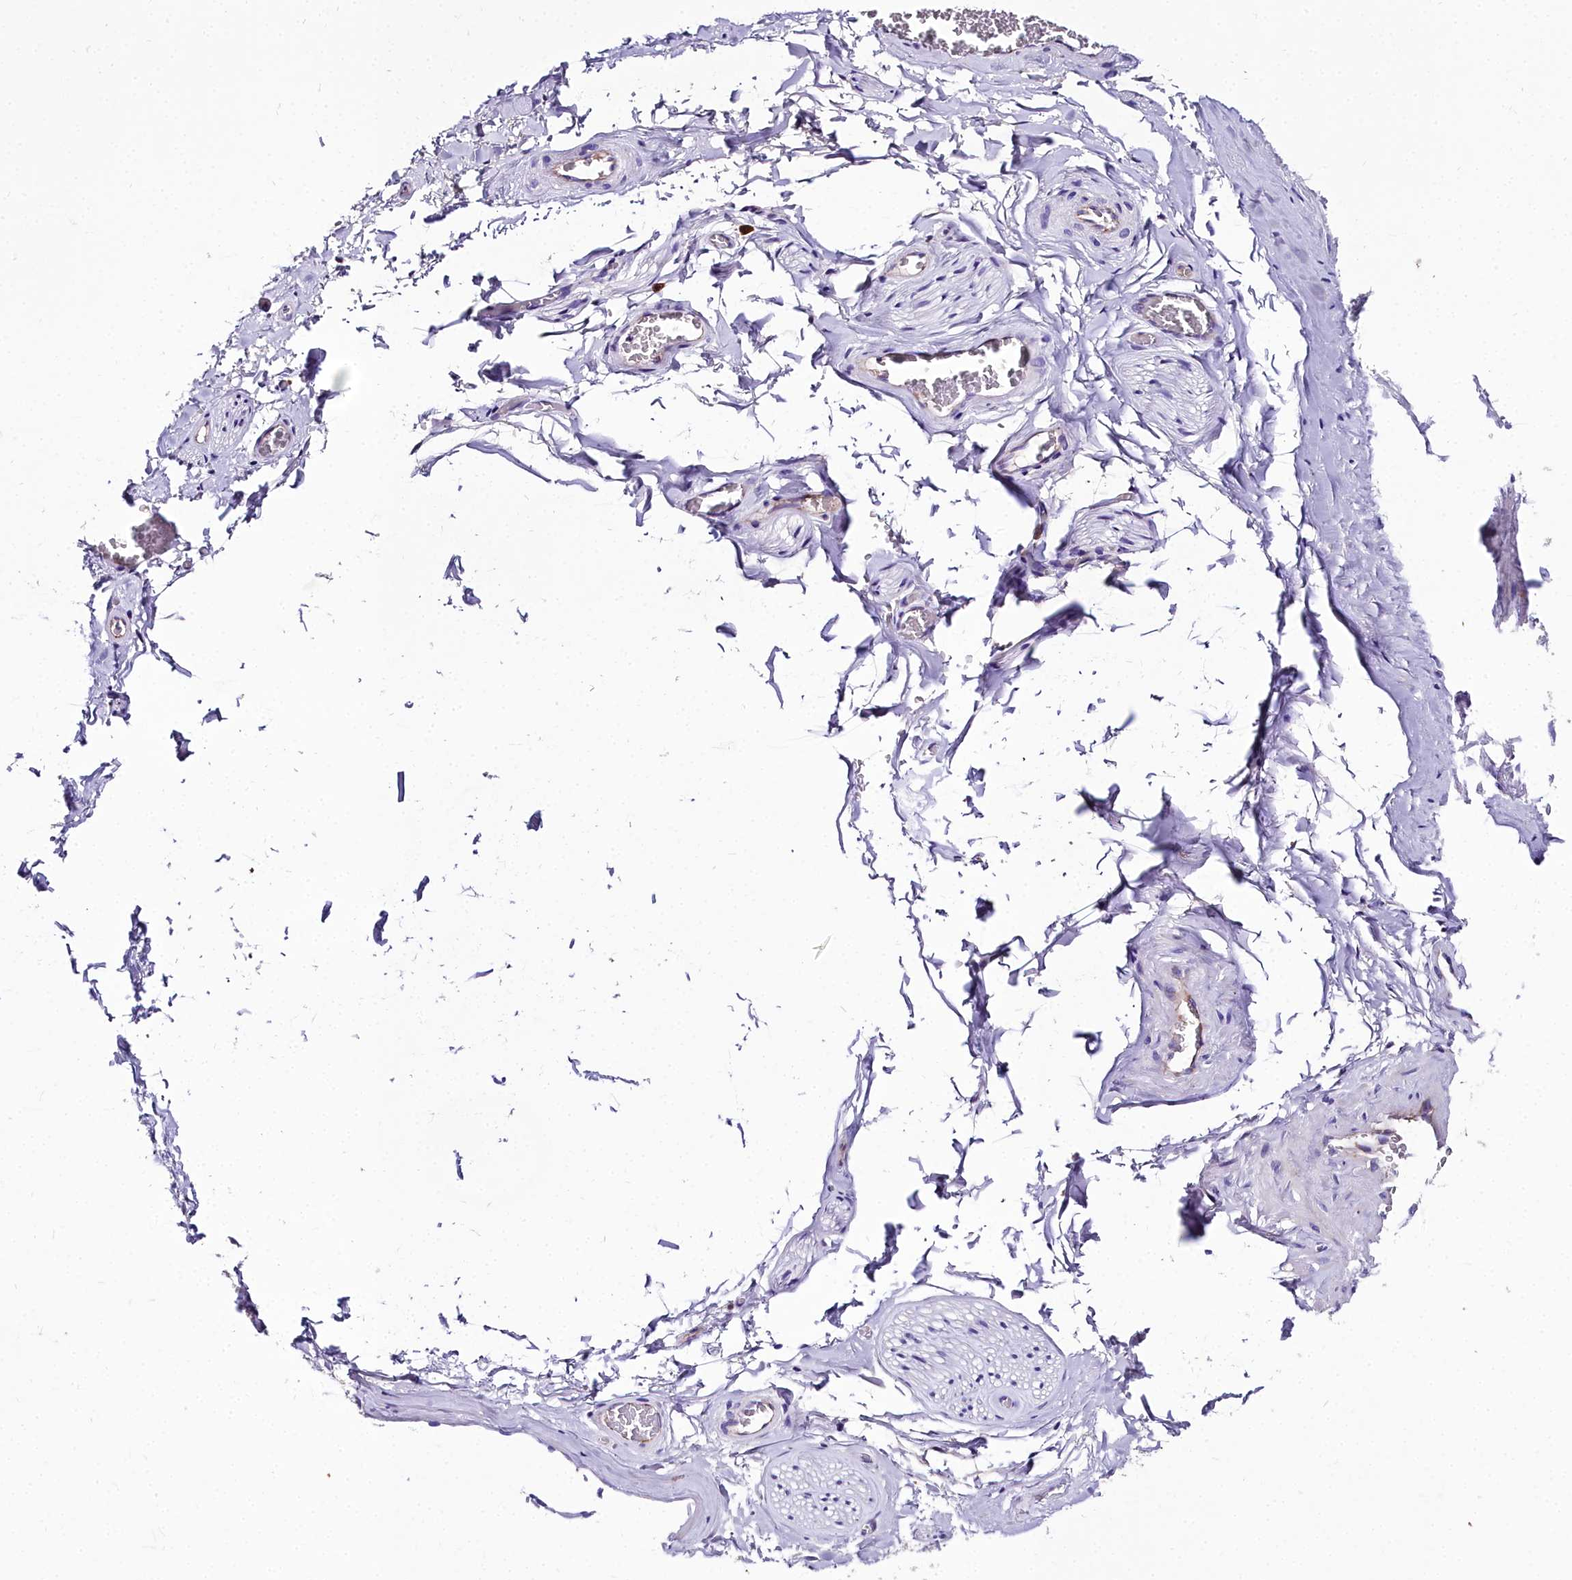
{"staining": {"intensity": "negative", "quantity": "none", "location": "none"}, "tissue": "adipose tissue", "cell_type": "Adipocytes", "image_type": "normal", "snomed": [{"axis": "morphology", "description": "Normal tissue, NOS"}, {"axis": "topography", "description": "Soft tissue"}, {"axis": "topography", "description": "Adipose tissue"}, {"axis": "topography", "description": "Vascular tissue"}, {"axis": "topography", "description": "Peripheral nerve tissue"}], "caption": "A micrograph of adipose tissue stained for a protein demonstrates no brown staining in adipocytes. Nuclei are stained in blue.", "gene": "MS4A18", "patient": {"sex": "male", "age": 46}}